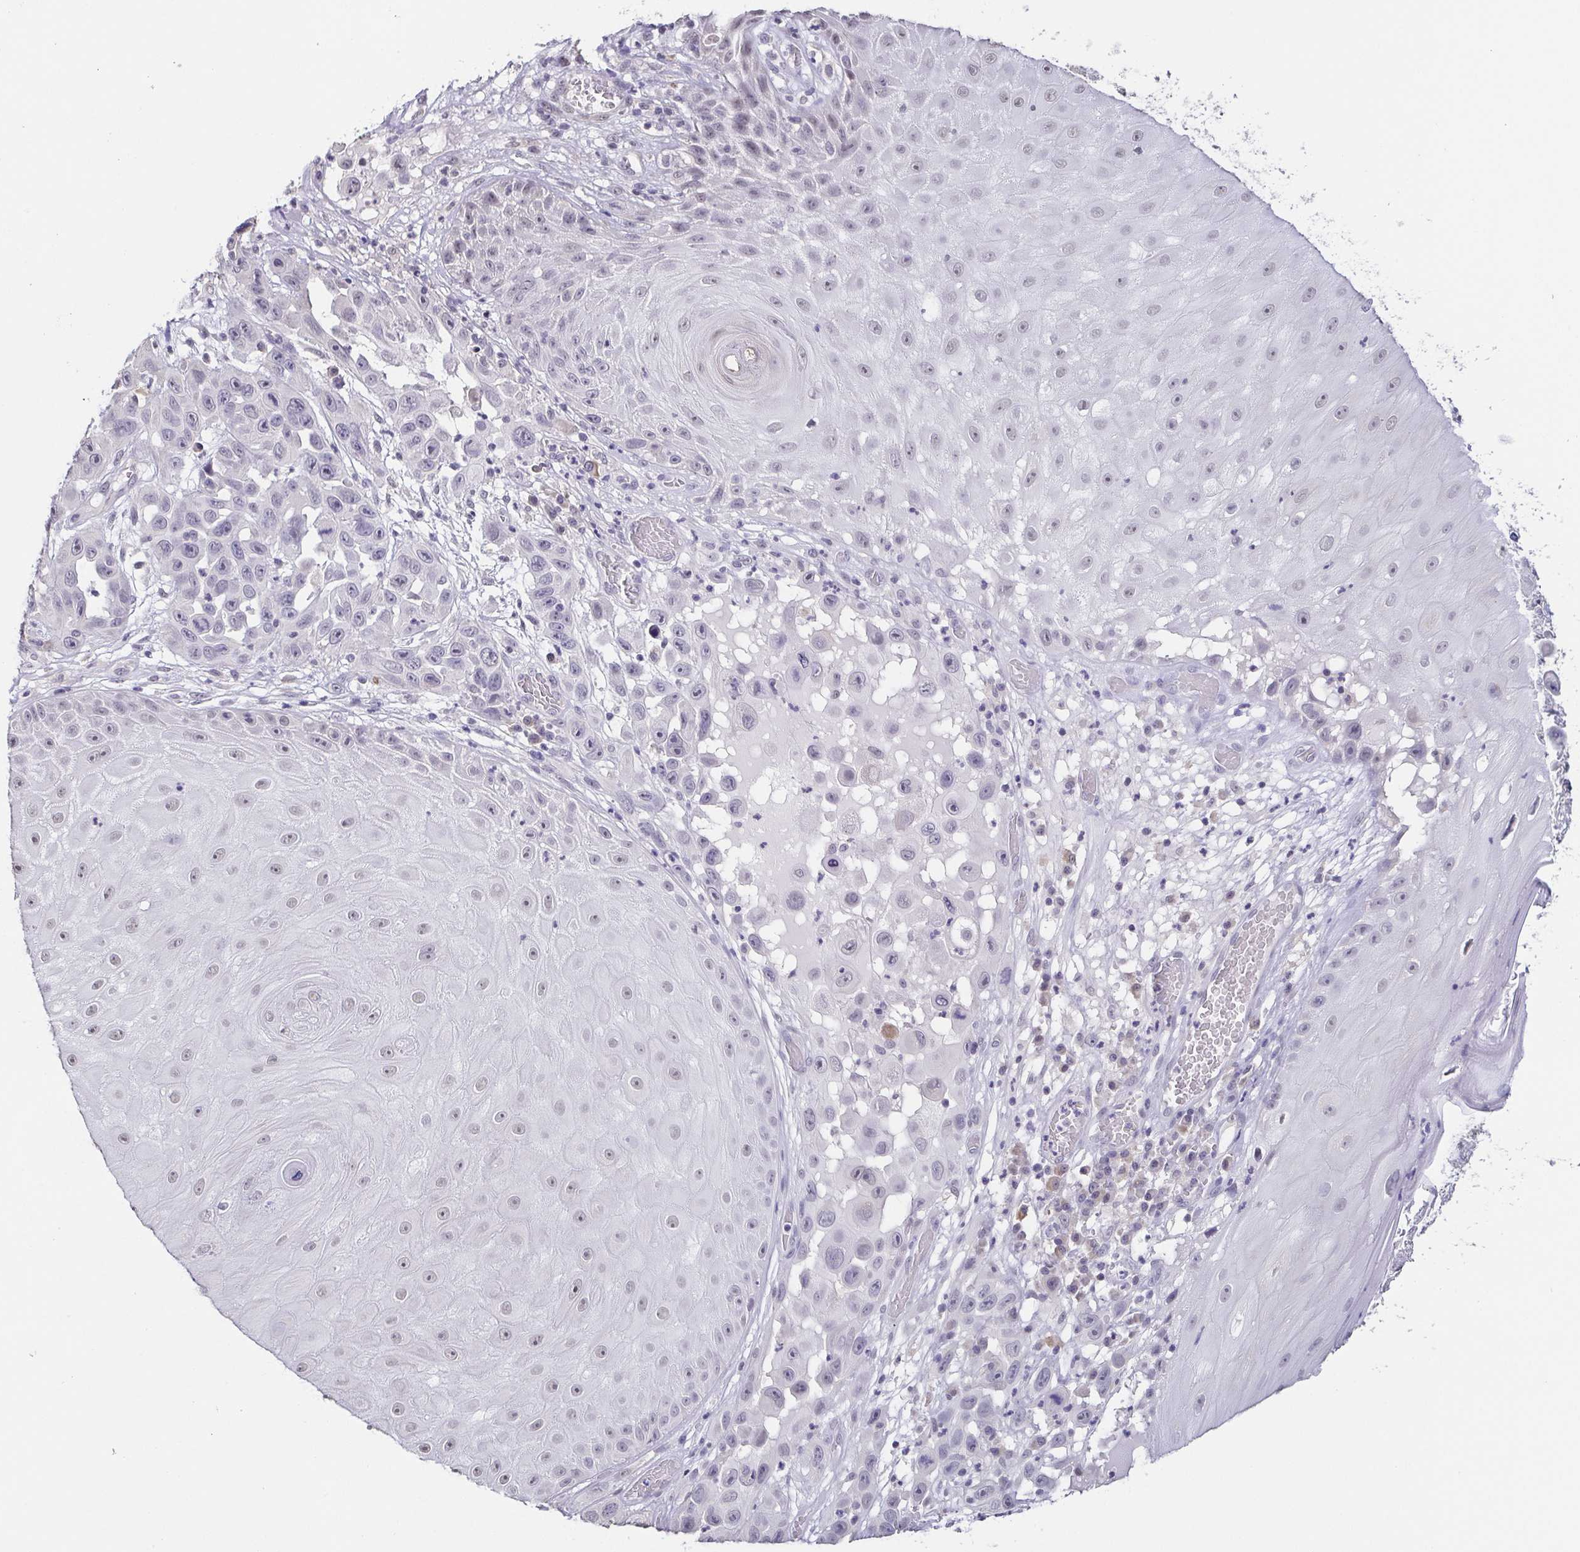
{"staining": {"intensity": "weak", "quantity": "<25%", "location": "nuclear"}, "tissue": "skin cancer", "cell_type": "Tumor cells", "image_type": "cancer", "snomed": [{"axis": "morphology", "description": "Squamous cell carcinoma, NOS"}, {"axis": "topography", "description": "Skin"}], "caption": "Immunohistochemistry (IHC) of human skin cancer (squamous cell carcinoma) reveals no expression in tumor cells.", "gene": "NEFH", "patient": {"sex": "male", "age": 81}}